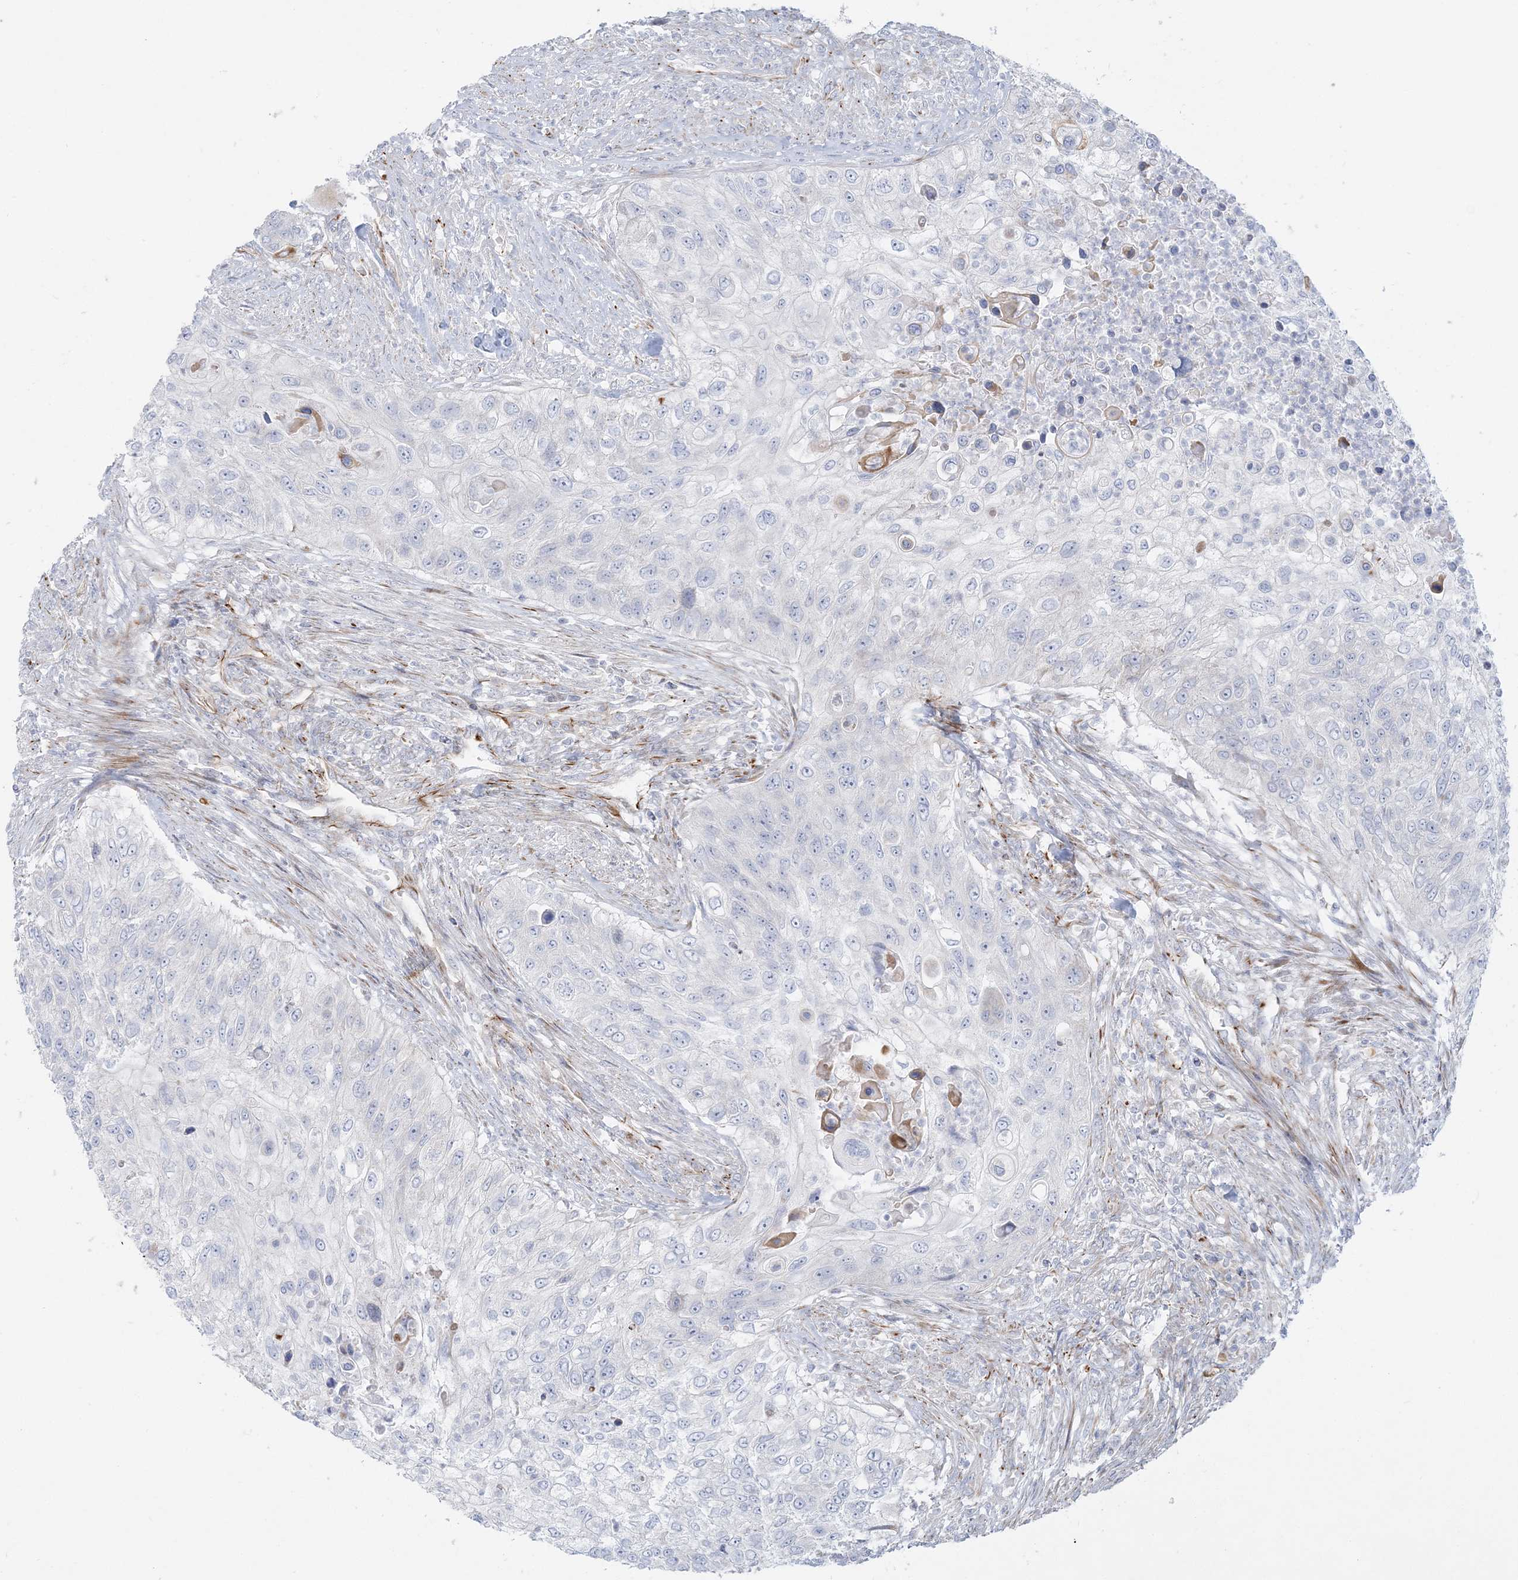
{"staining": {"intensity": "moderate", "quantity": "<25%", "location": "cytoplasmic/membranous"}, "tissue": "urothelial cancer", "cell_type": "Tumor cells", "image_type": "cancer", "snomed": [{"axis": "morphology", "description": "Urothelial carcinoma, High grade"}, {"axis": "topography", "description": "Urinary bladder"}], "caption": "Tumor cells reveal low levels of moderate cytoplasmic/membranous expression in about <25% of cells in urothelial carcinoma (high-grade). (DAB = brown stain, brightfield microscopy at high magnification).", "gene": "PPIL6", "patient": {"sex": "female", "age": 60}}